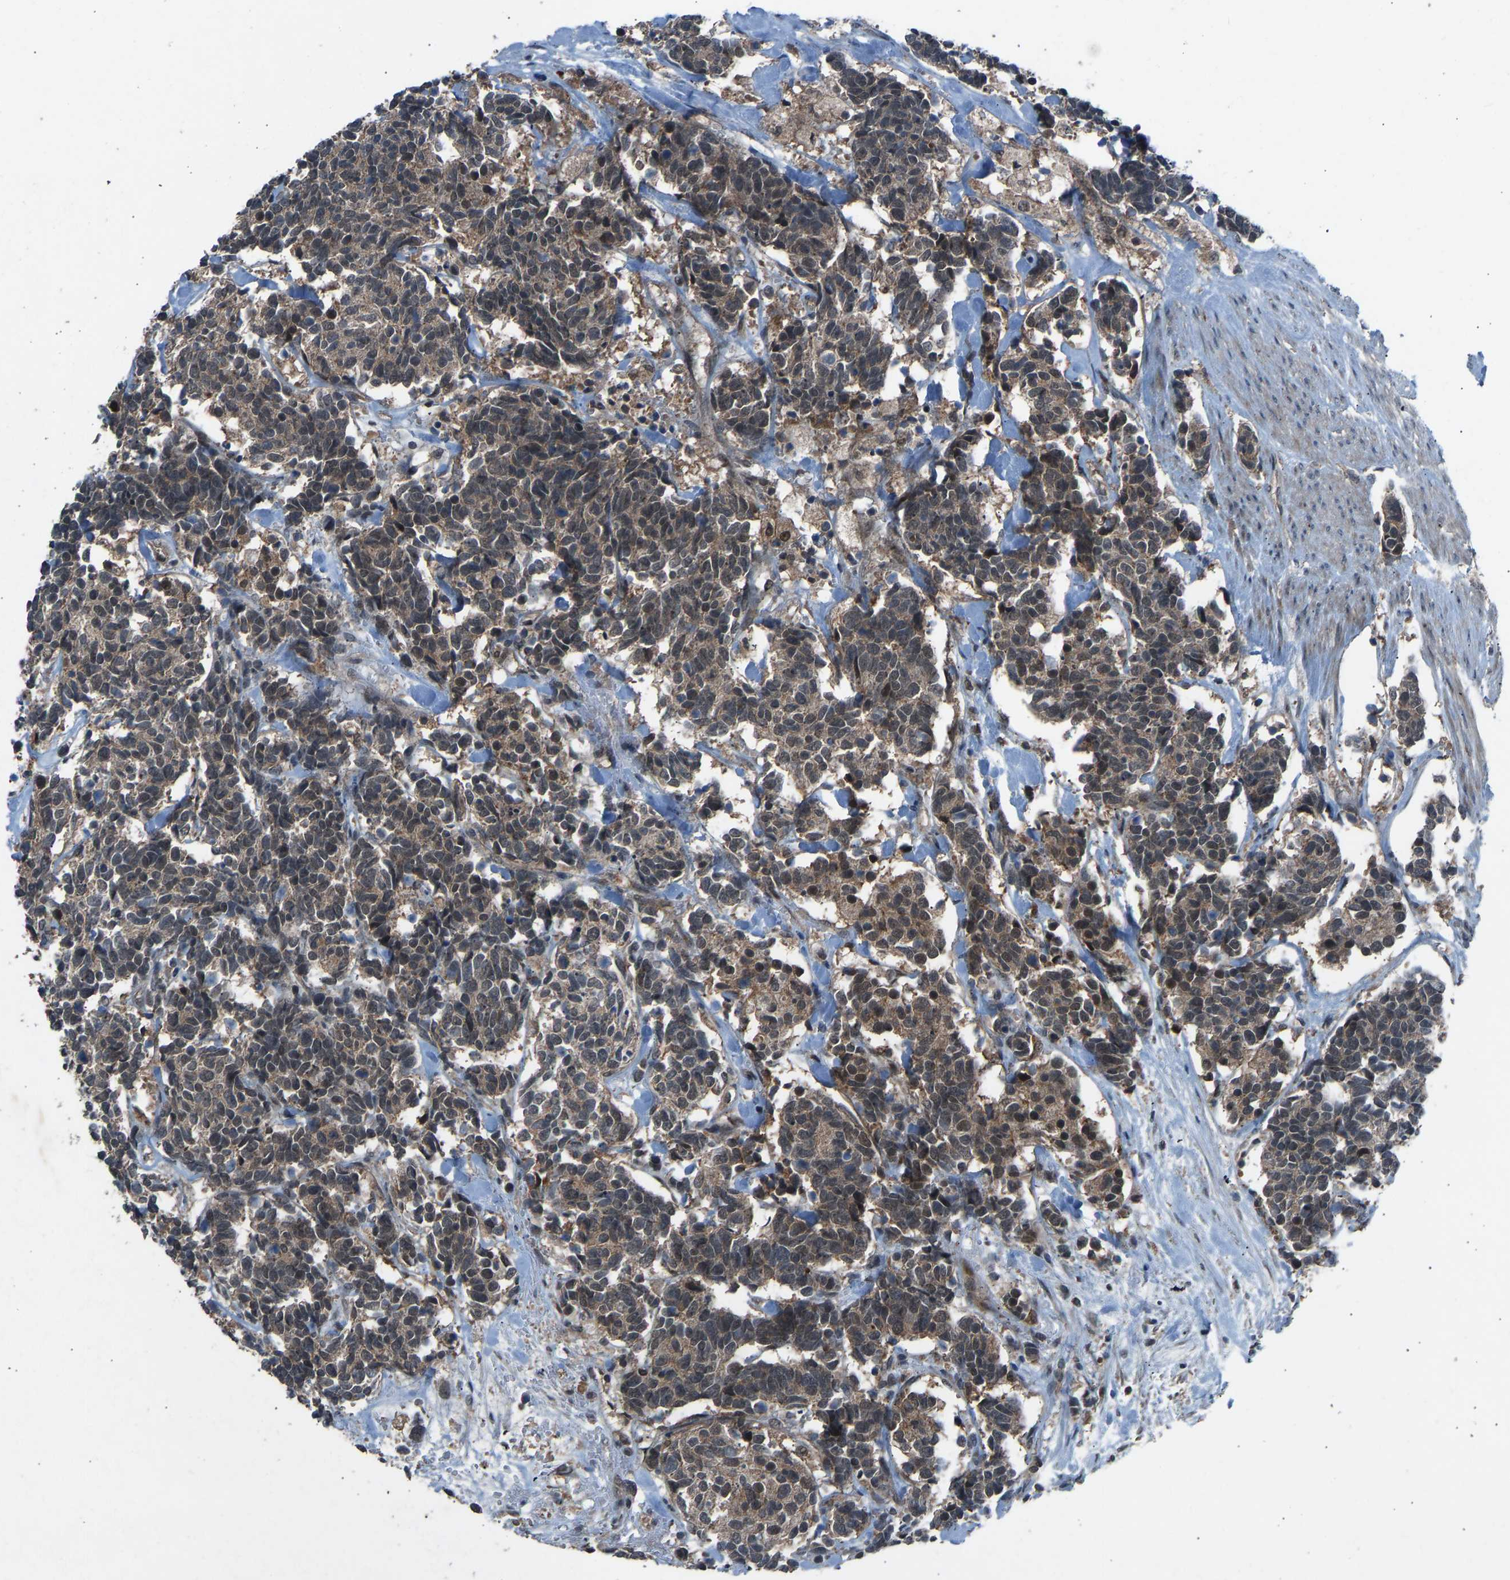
{"staining": {"intensity": "weak", "quantity": ">75%", "location": "cytoplasmic/membranous"}, "tissue": "carcinoid", "cell_type": "Tumor cells", "image_type": "cancer", "snomed": [{"axis": "morphology", "description": "Carcinoma, NOS"}, {"axis": "morphology", "description": "Carcinoid, malignant, NOS"}, {"axis": "topography", "description": "Urinary bladder"}], "caption": "Immunohistochemistry micrograph of human carcinoid stained for a protein (brown), which exhibits low levels of weak cytoplasmic/membranous staining in about >75% of tumor cells.", "gene": "SLC43A1", "patient": {"sex": "male", "age": 57}}